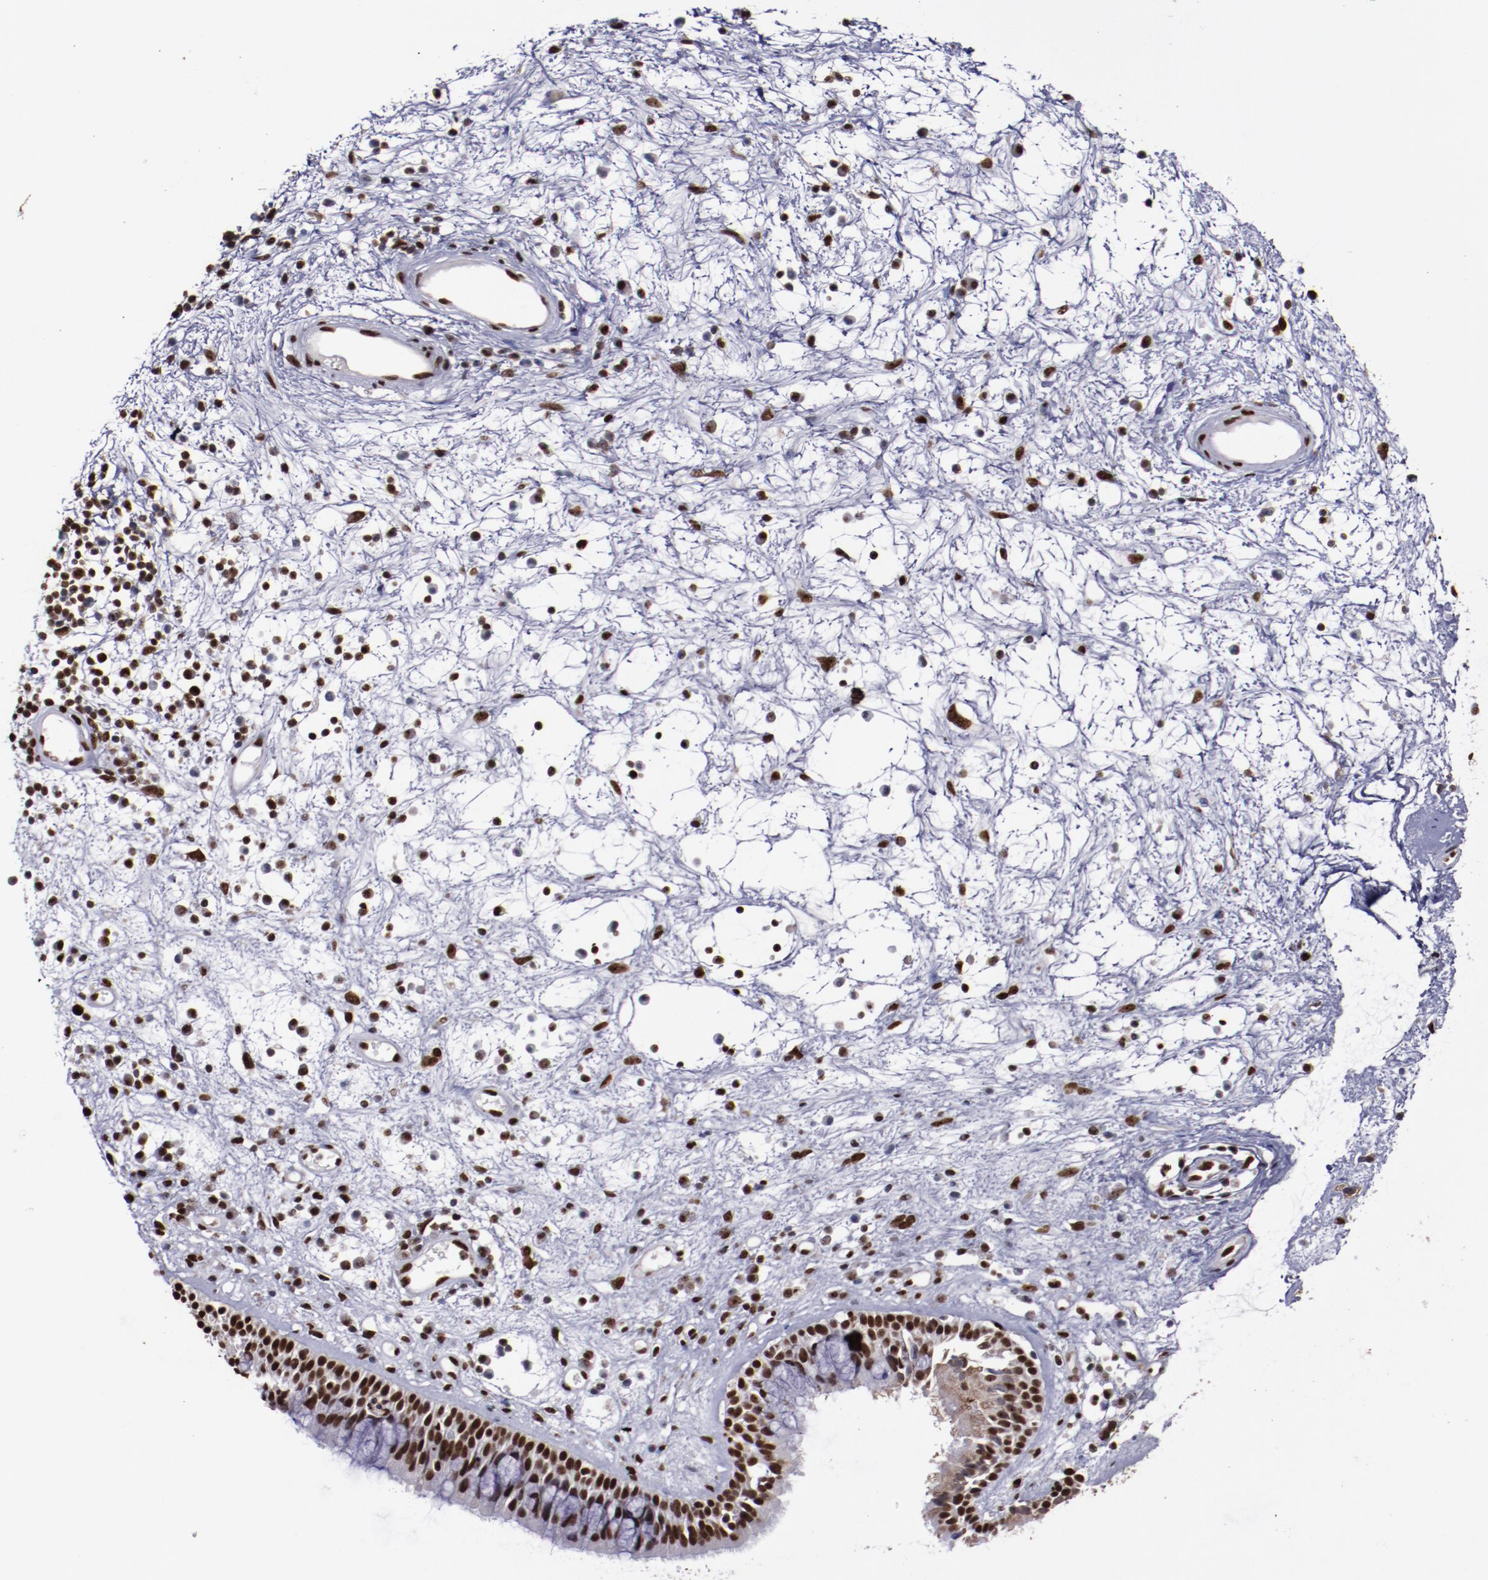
{"staining": {"intensity": "moderate", "quantity": ">75%", "location": "nuclear"}, "tissue": "nasopharynx", "cell_type": "Respiratory epithelial cells", "image_type": "normal", "snomed": [{"axis": "morphology", "description": "Normal tissue, NOS"}, {"axis": "morphology", "description": "Inflammation, NOS"}, {"axis": "topography", "description": "Nasopharynx"}], "caption": "Approximately >75% of respiratory epithelial cells in benign nasopharynx reveal moderate nuclear protein staining as visualized by brown immunohistochemical staining.", "gene": "APEX1", "patient": {"sex": "male", "age": 48}}